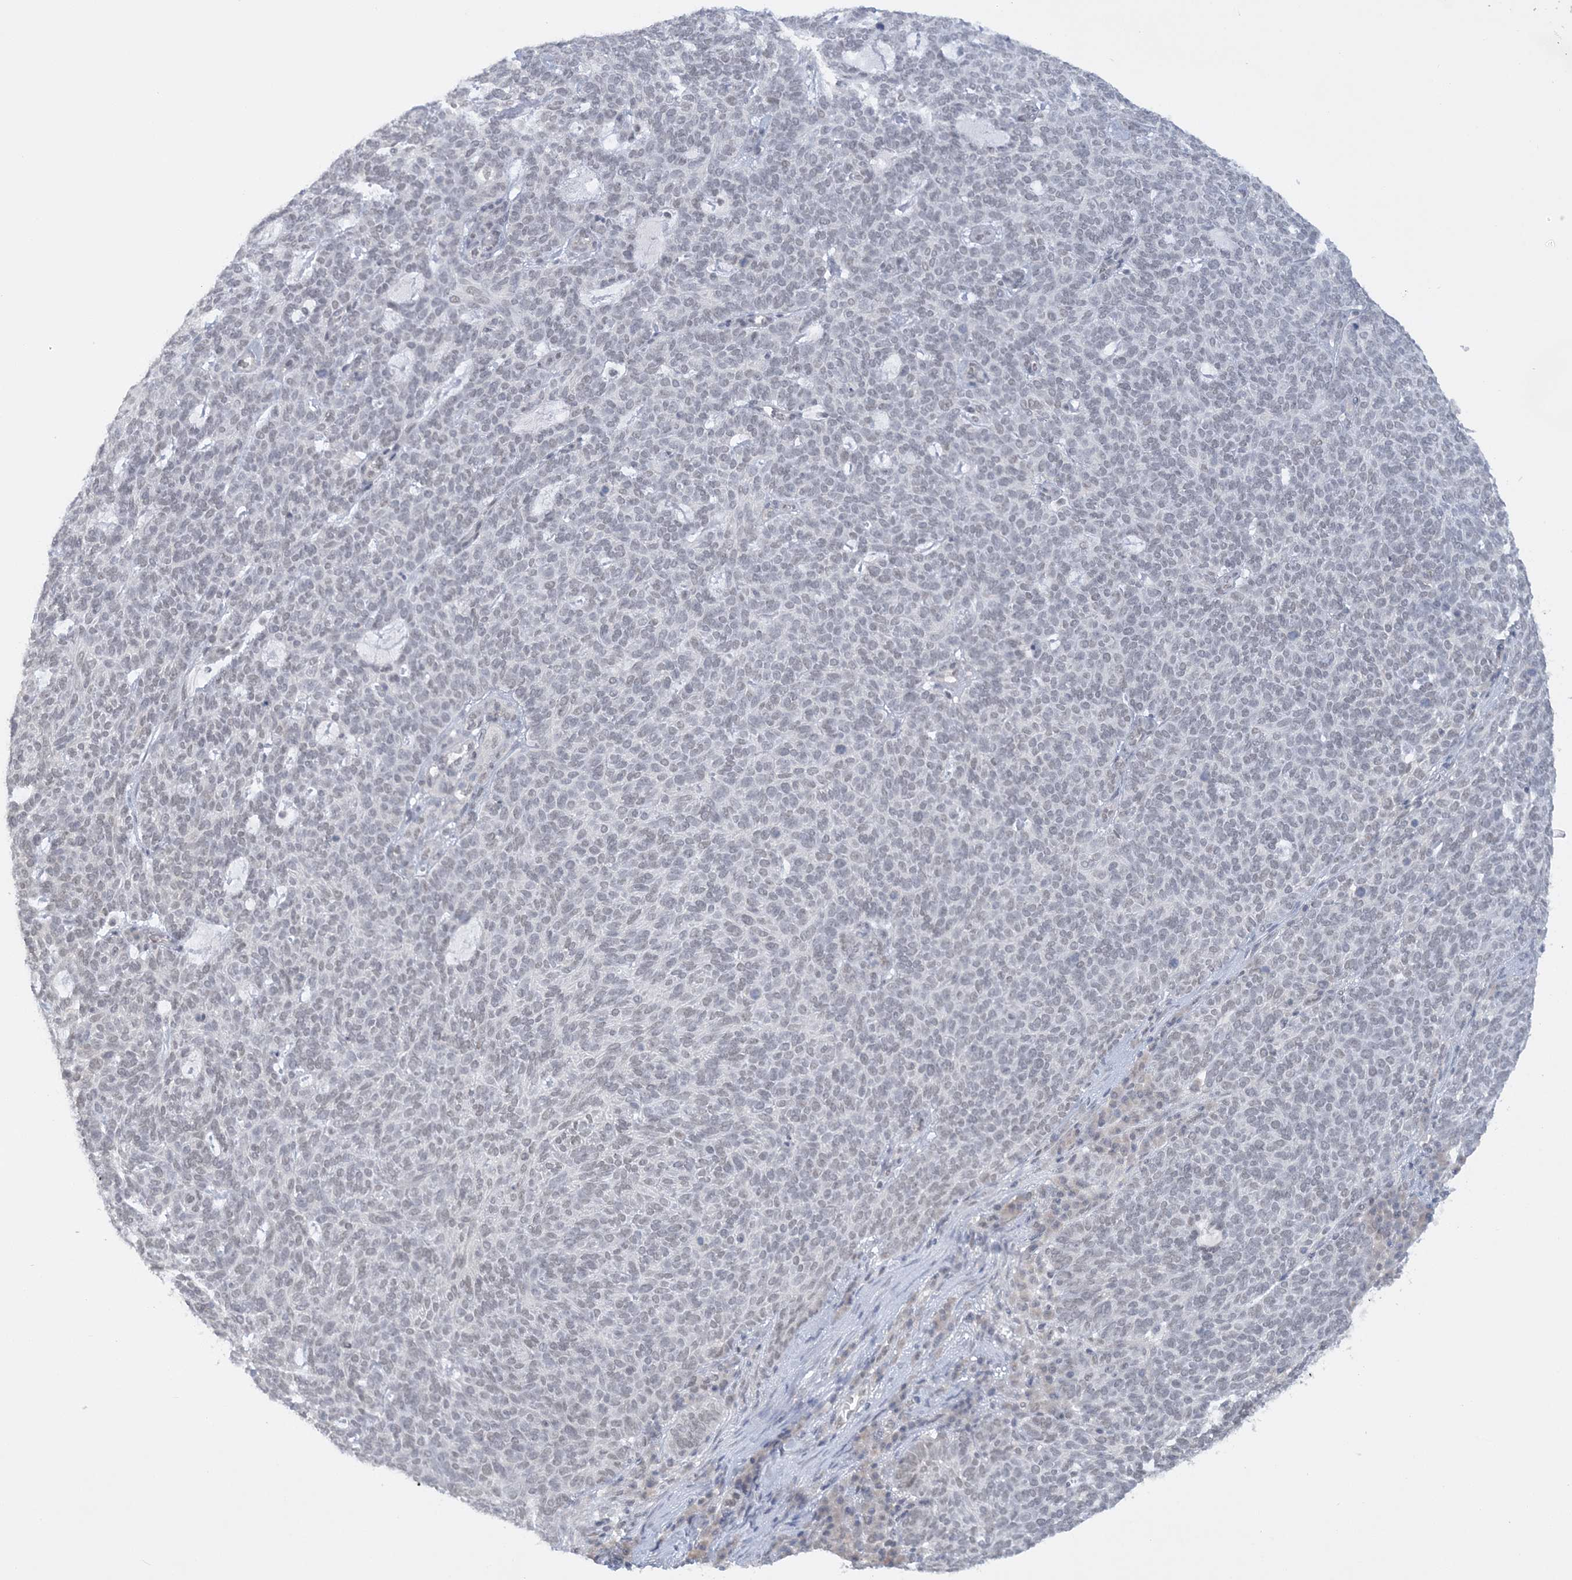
{"staining": {"intensity": "weak", "quantity": "<25%", "location": "nuclear"}, "tissue": "skin cancer", "cell_type": "Tumor cells", "image_type": "cancer", "snomed": [{"axis": "morphology", "description": "Squamous cell carcinoma, NOS"}, {"axis": "topography", "description": "Skin"}], "caption": "An image of human skin cancer (squamous cell carcinoma) is negative for staining in tumor cells.", "gene": "KMT2D", "patient": {"sex": "female", "age": 90}}